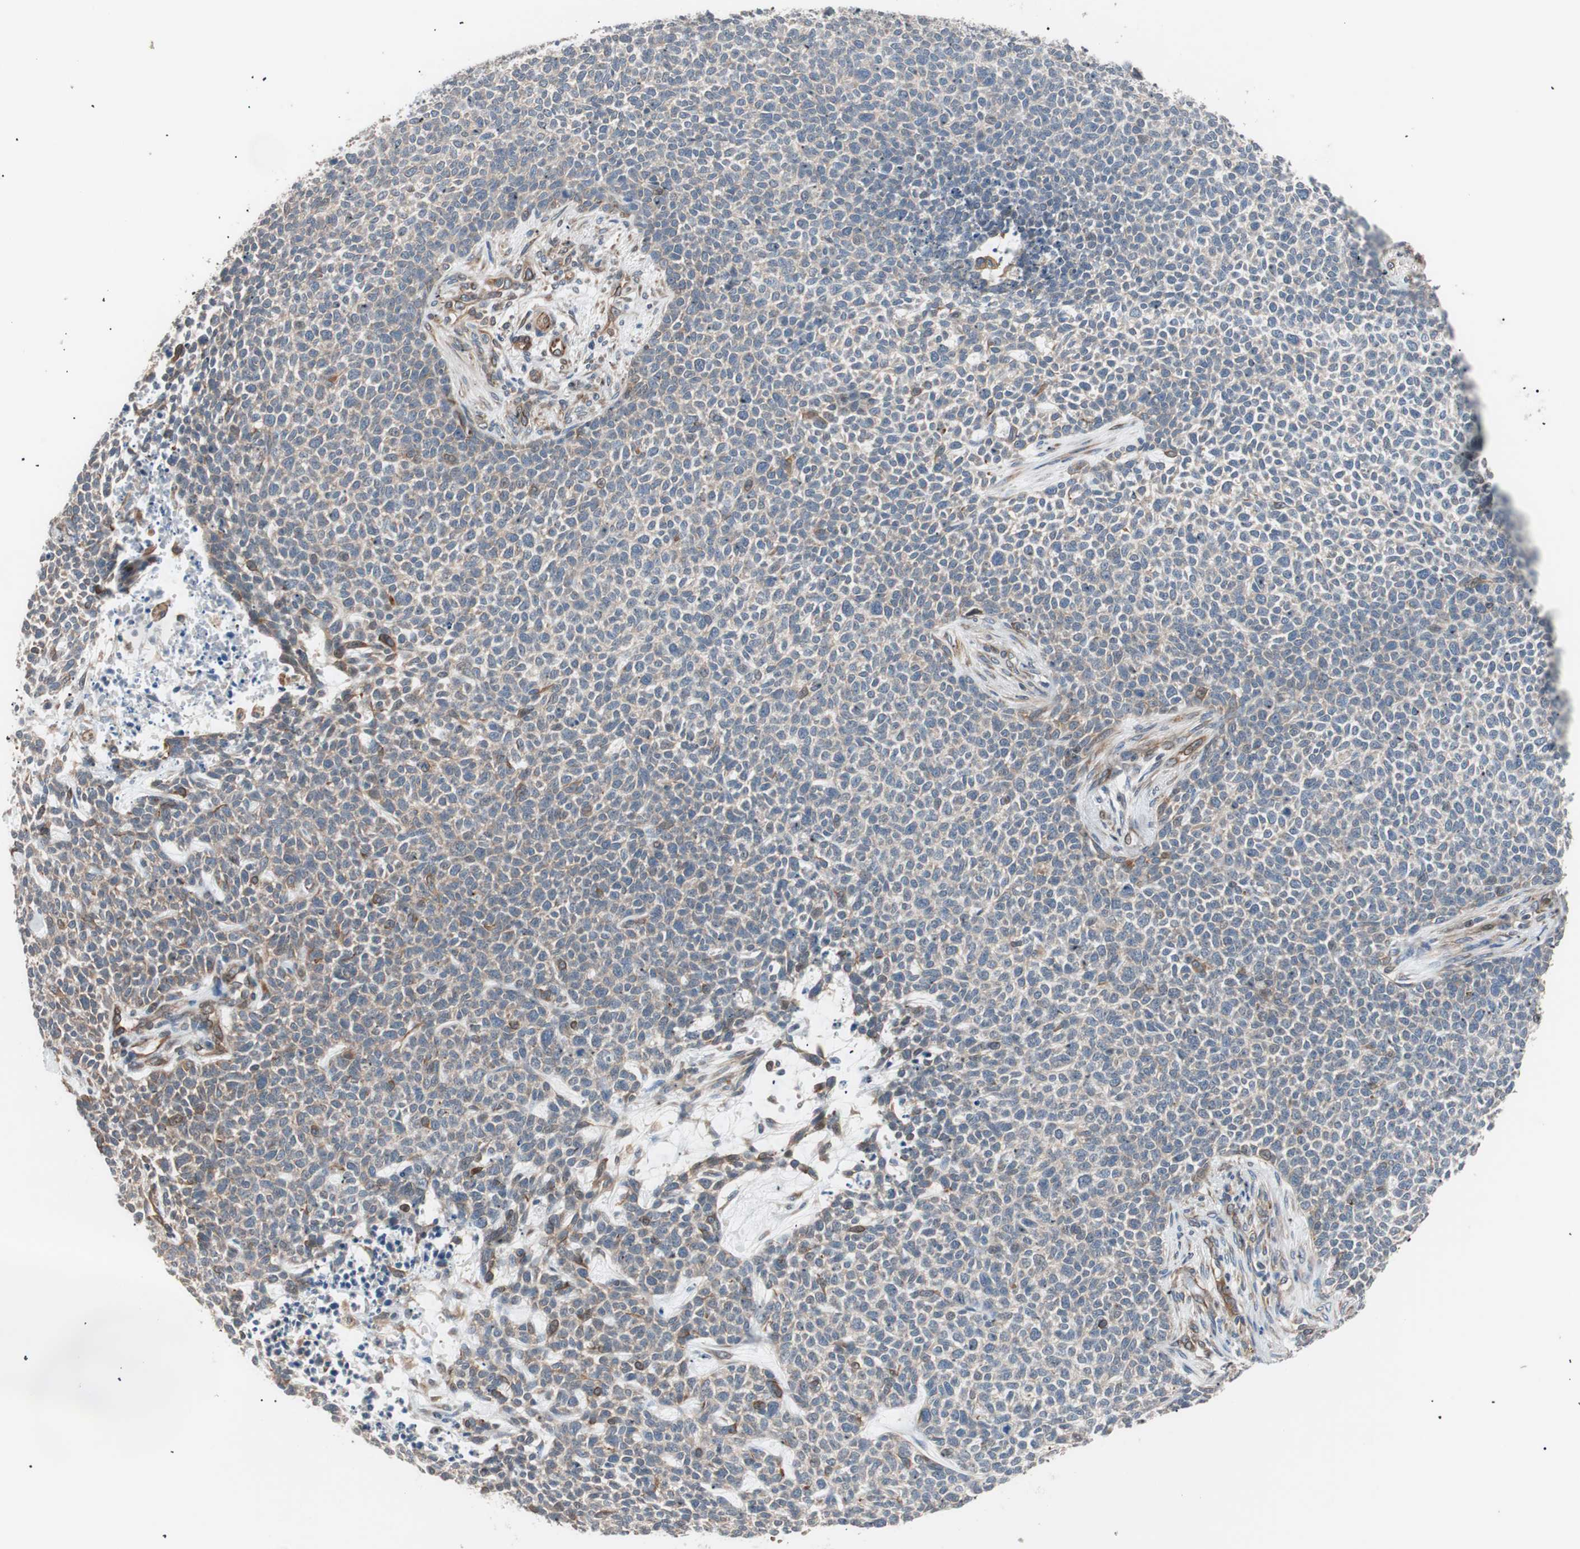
{"staining": {"intensity": "weak", "quantity": "25%-75%", "location": "cytoplasmic/membranous"}, "tissue": "skin cancer", "cell_type": "Tumor cells", "image_type": "cancer", "snomed": [{"axis": "morphology", "description": "Basal cell carcinoma"}, {"axis": "topography", "description": "Skin"}], "caption": "A high-resolution photomicrograph shows immunohistochemistry (IHC) staining of skin cancer, which exhibits weak cytoplasmic/membranous expression in approximately 25%-75% of tumor cells.", "gene": "SMG1", "patient": {"sex": "female", "age": 84}}